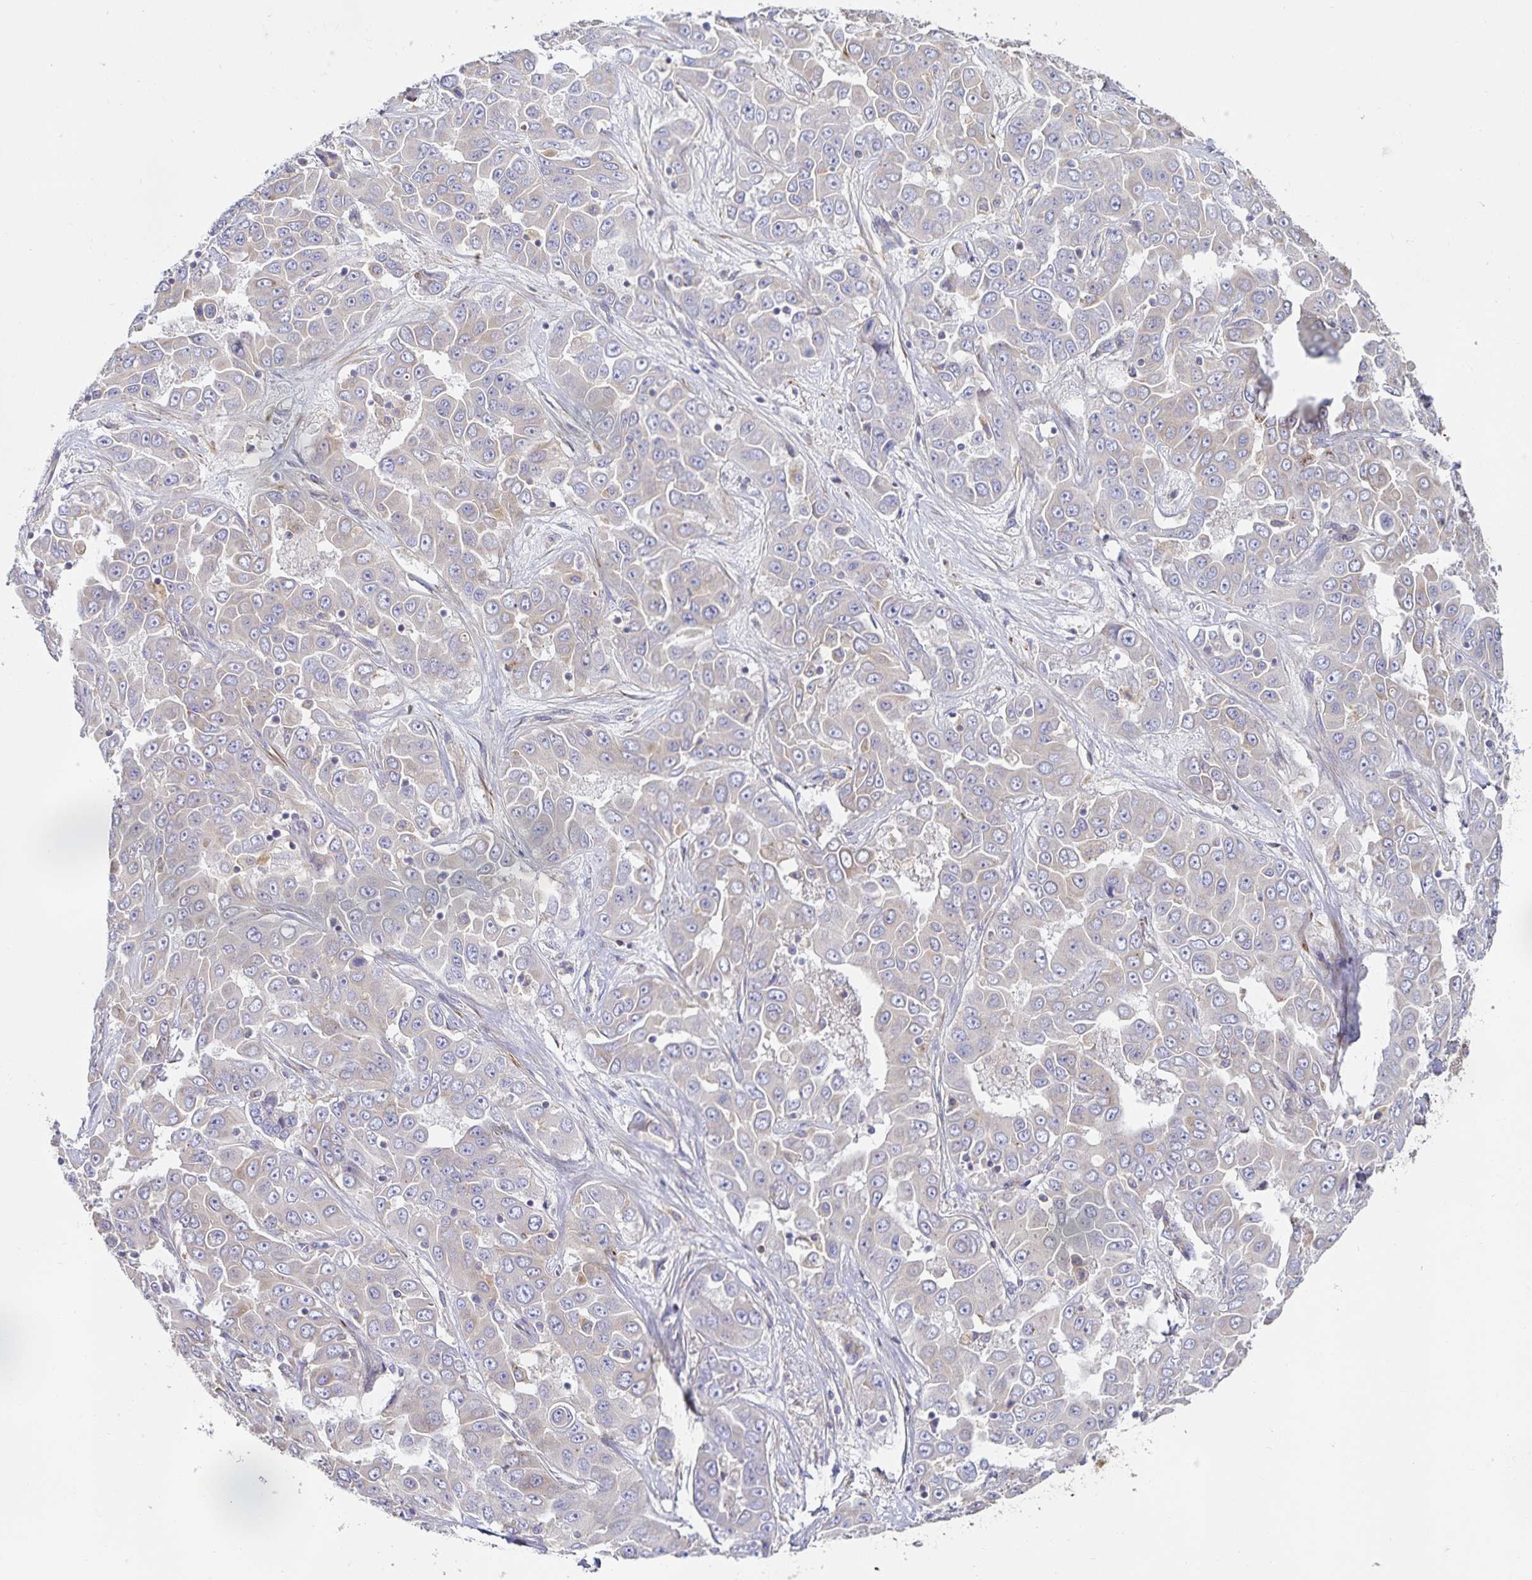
{"staining": {"intensity": "negative", "quantity": "none", "location": "none"}, "tissue": "liver cancer", "cell_type": "Tumor cells", "image_type": "cancer", "snomed": [{"axis": "morphology", "description": "Cholangiocarcinoma"}, {"axis": "topography", "description": "Liver"}], "caption": "High power microscopy image of an IHC micrograph of liver cholangiocarcinoma, revealing no significant staining in tumor cells.", "gene": "METTL22", "patient": {"sex": "female", "age": 52}}